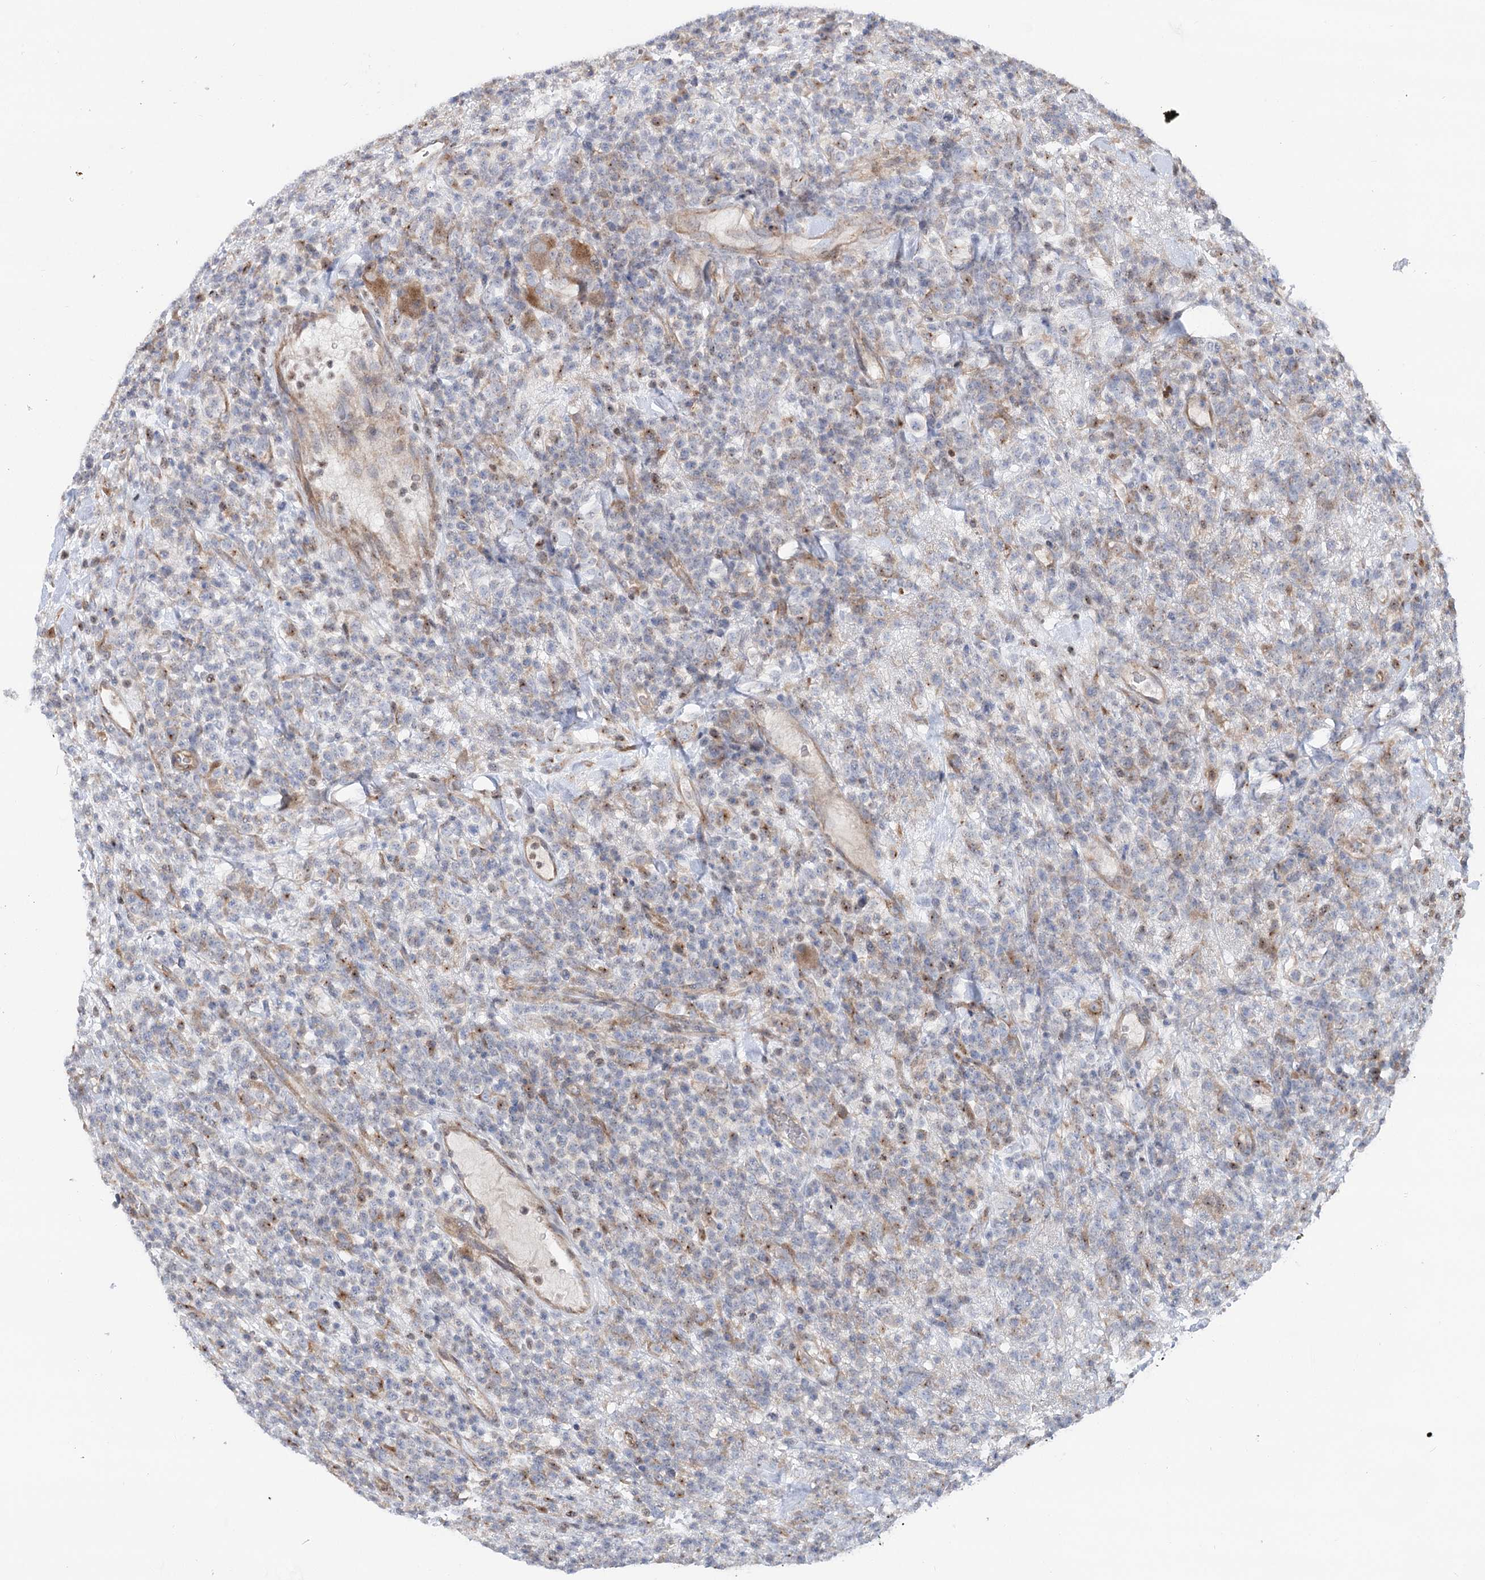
{"staining": {"intensity": "negative", "quantity": "none", "location": "none"}, "tissue": "lymphoma", "cell_type": "Tumor cells", "image_type": "cancer", "snomed": [{"axis": "morphology", "description": "Malignant lymphoma, non-Hodgkin's type, High grade"}, {"axis": "topography", "description": "Colon"}], "caption": "Tumor cells show no significant expression in malignant lymphoma, non-Hodgkin's type (high-grade). (DAB (3,3'-diaminobenzidine) IHC, high magnification).", "gene": "SCN11A", "patient": {"sex": "female", "age": 53}}